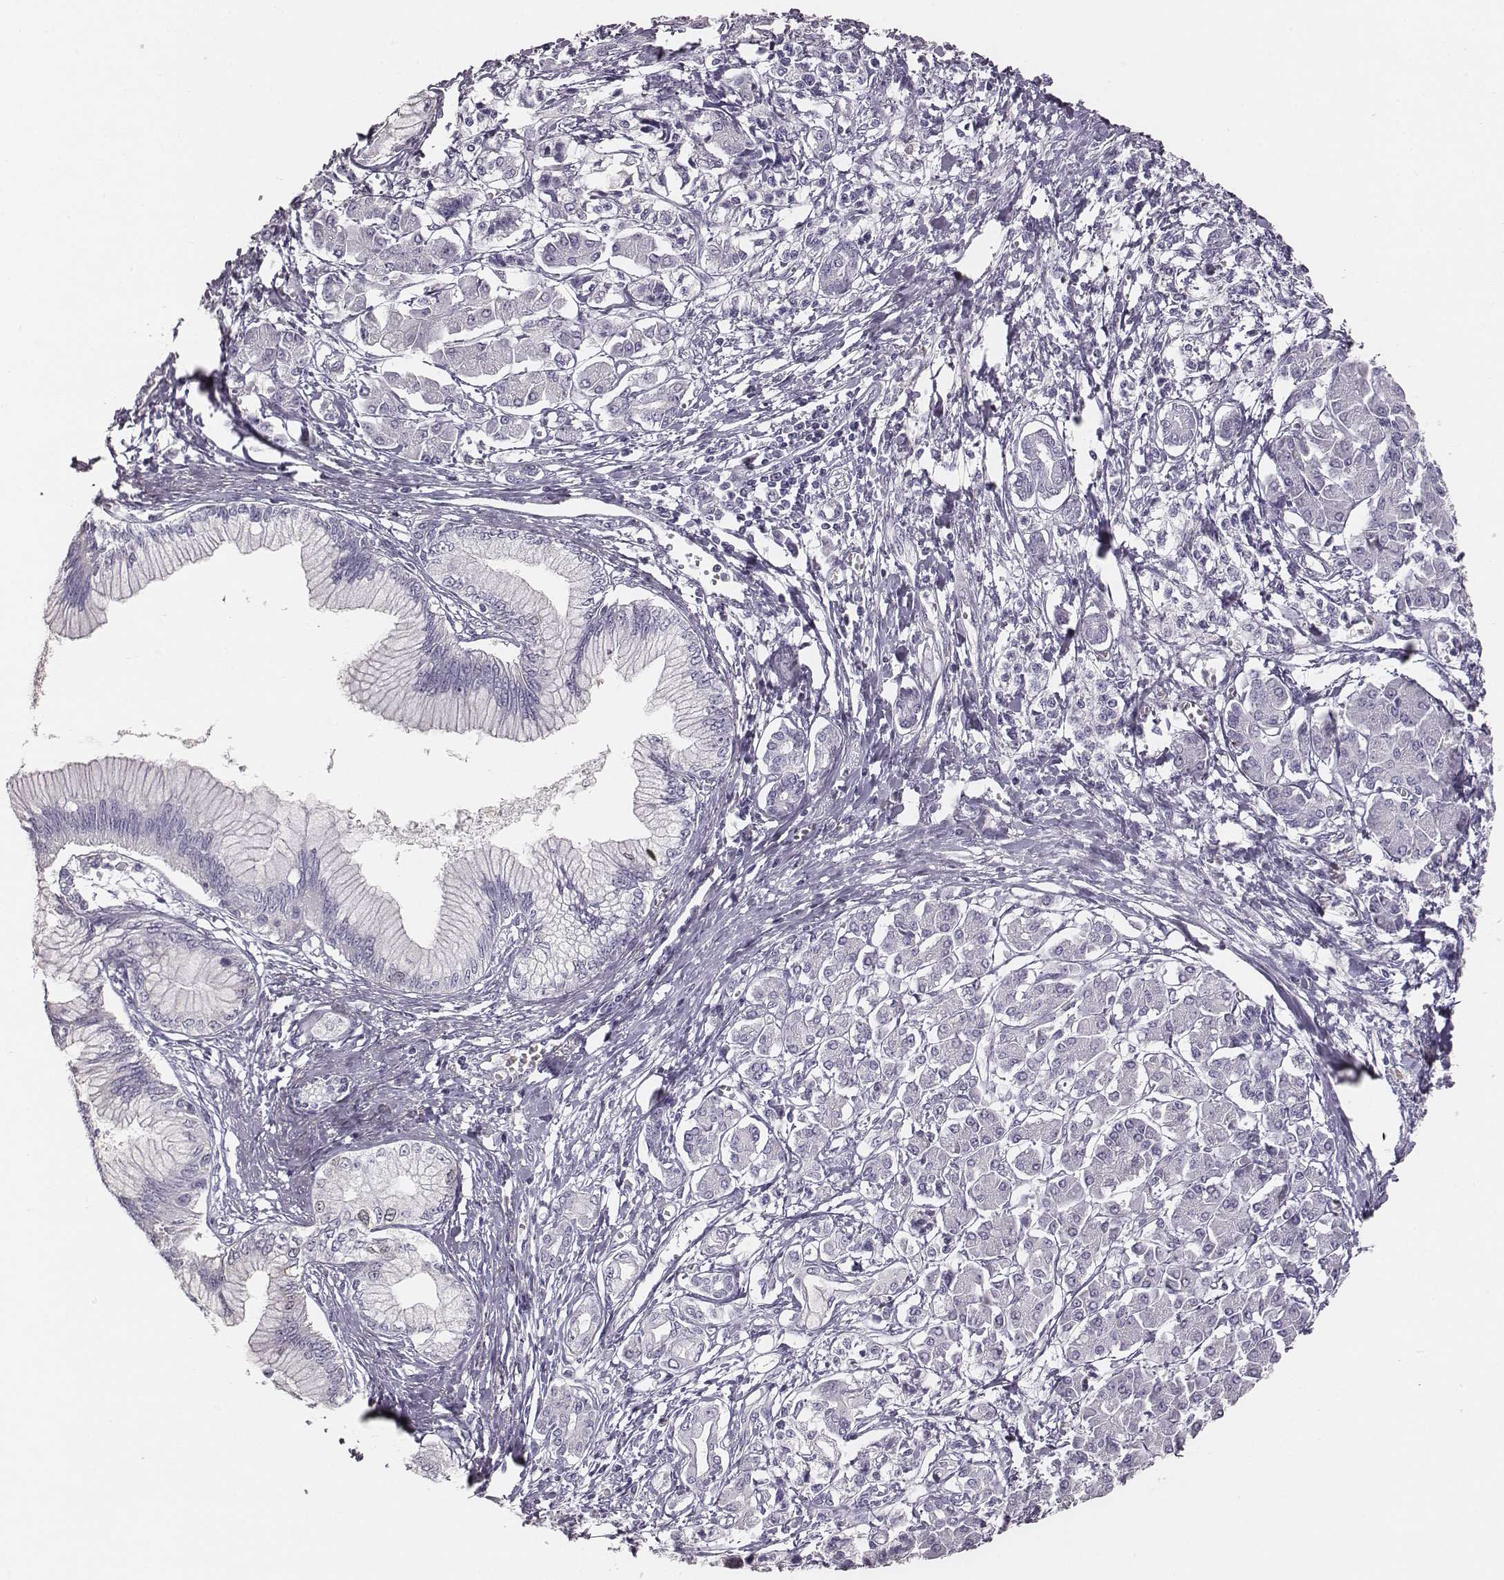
{"staining": {"intensity": "negative", "quantity": "none", "location": "none"}, "tissue": "pancreatic cancer", "cell_type": "Tumor cells", "image_type": "cancer", "snomed": [{"axis": "morphology", "description": "Adenocarcinoma, NOS"}, {"axis": "topography", "description": "Pancreas"}], "caption": "Immunohistochemistry photomicrograph of adenocarcinoma (pancreatic) stained for a protein (brown), which reveals no expression in tumor cells.", "gene": "PBK", "patient": {"sex": "female", "age": 68}}